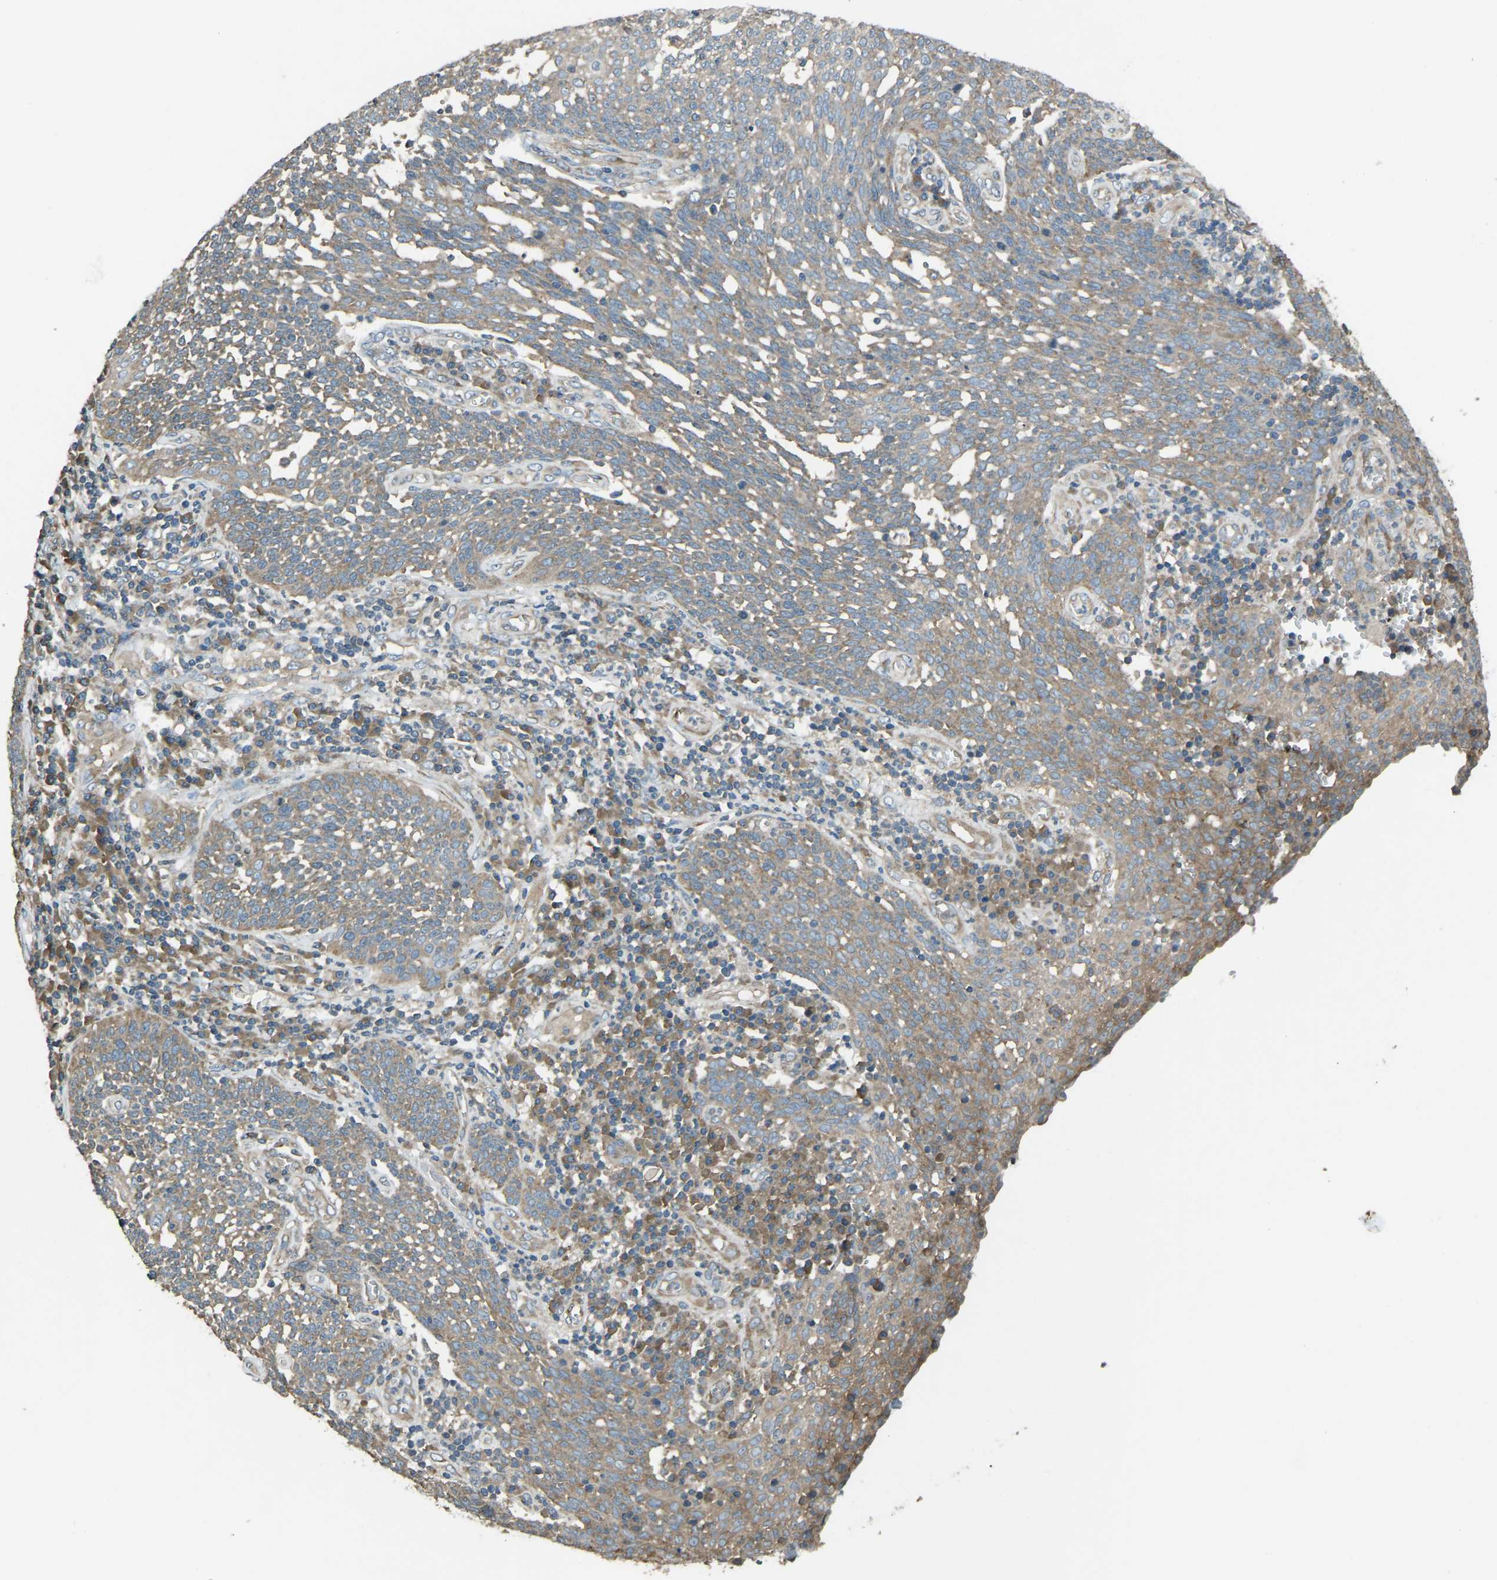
{"staining": {"intensity": "moderate", "quantity": ">75%", "location": "cytoplasmic/membranous"}, "tissue": "cervical cancer", "cell_type": "Tumor cells", "image_type": "cancer", "snomed": [{"axis": "morphology", "description": "Squamous cell carcinoma, NOS"}, {"axis": "topography", "description": "Cervix"}], "caption": "Human cervical cancer (squamous cell carcinoma) stained for a protein (brown) displays moderate cytoplasmic/membranous positive positivity in approximately >75% of tumor cells.", "gene": "AIMP1", "patient": {"sex": "female", "age": 34}}